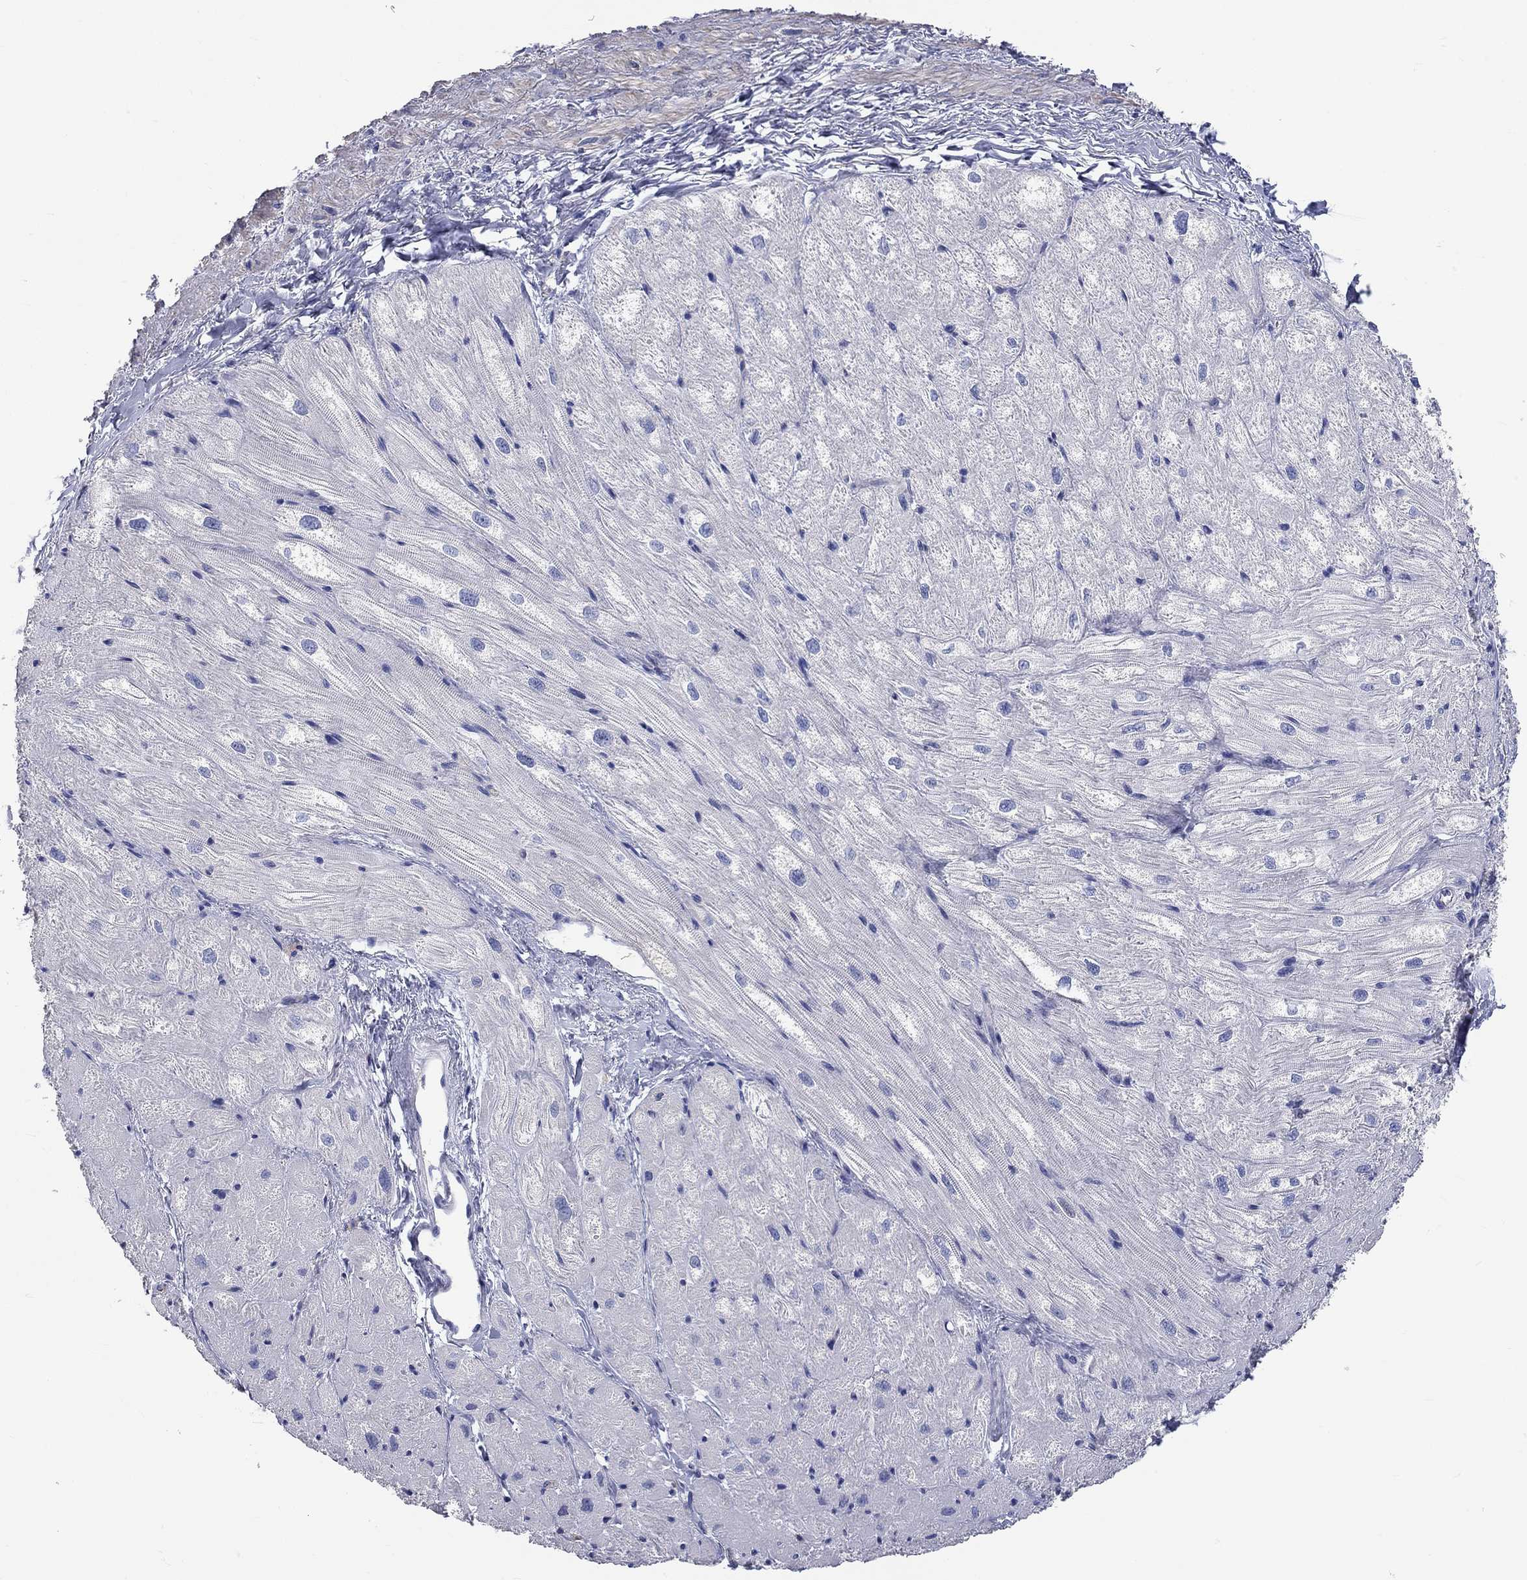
{"staining": {"intensity": "negative", "quantity": "none", "location": "none"}, "tissue": "heart muscle", "cell_type": "Cardiomyocytes", "image_type": "normal", "snomed": [{"axis": "morphology", "description": "Normal tissue, NOS"}, {"axis": "topography", "description": "Heart"}], "caption": "IHC histopathology image of benign human heart muscle stained for a protein (brown), which demonstrates no positivity in cardiomyocytes.", "gene": "PCDHGA10", "patient": {"sex": "male", "age": 57}}